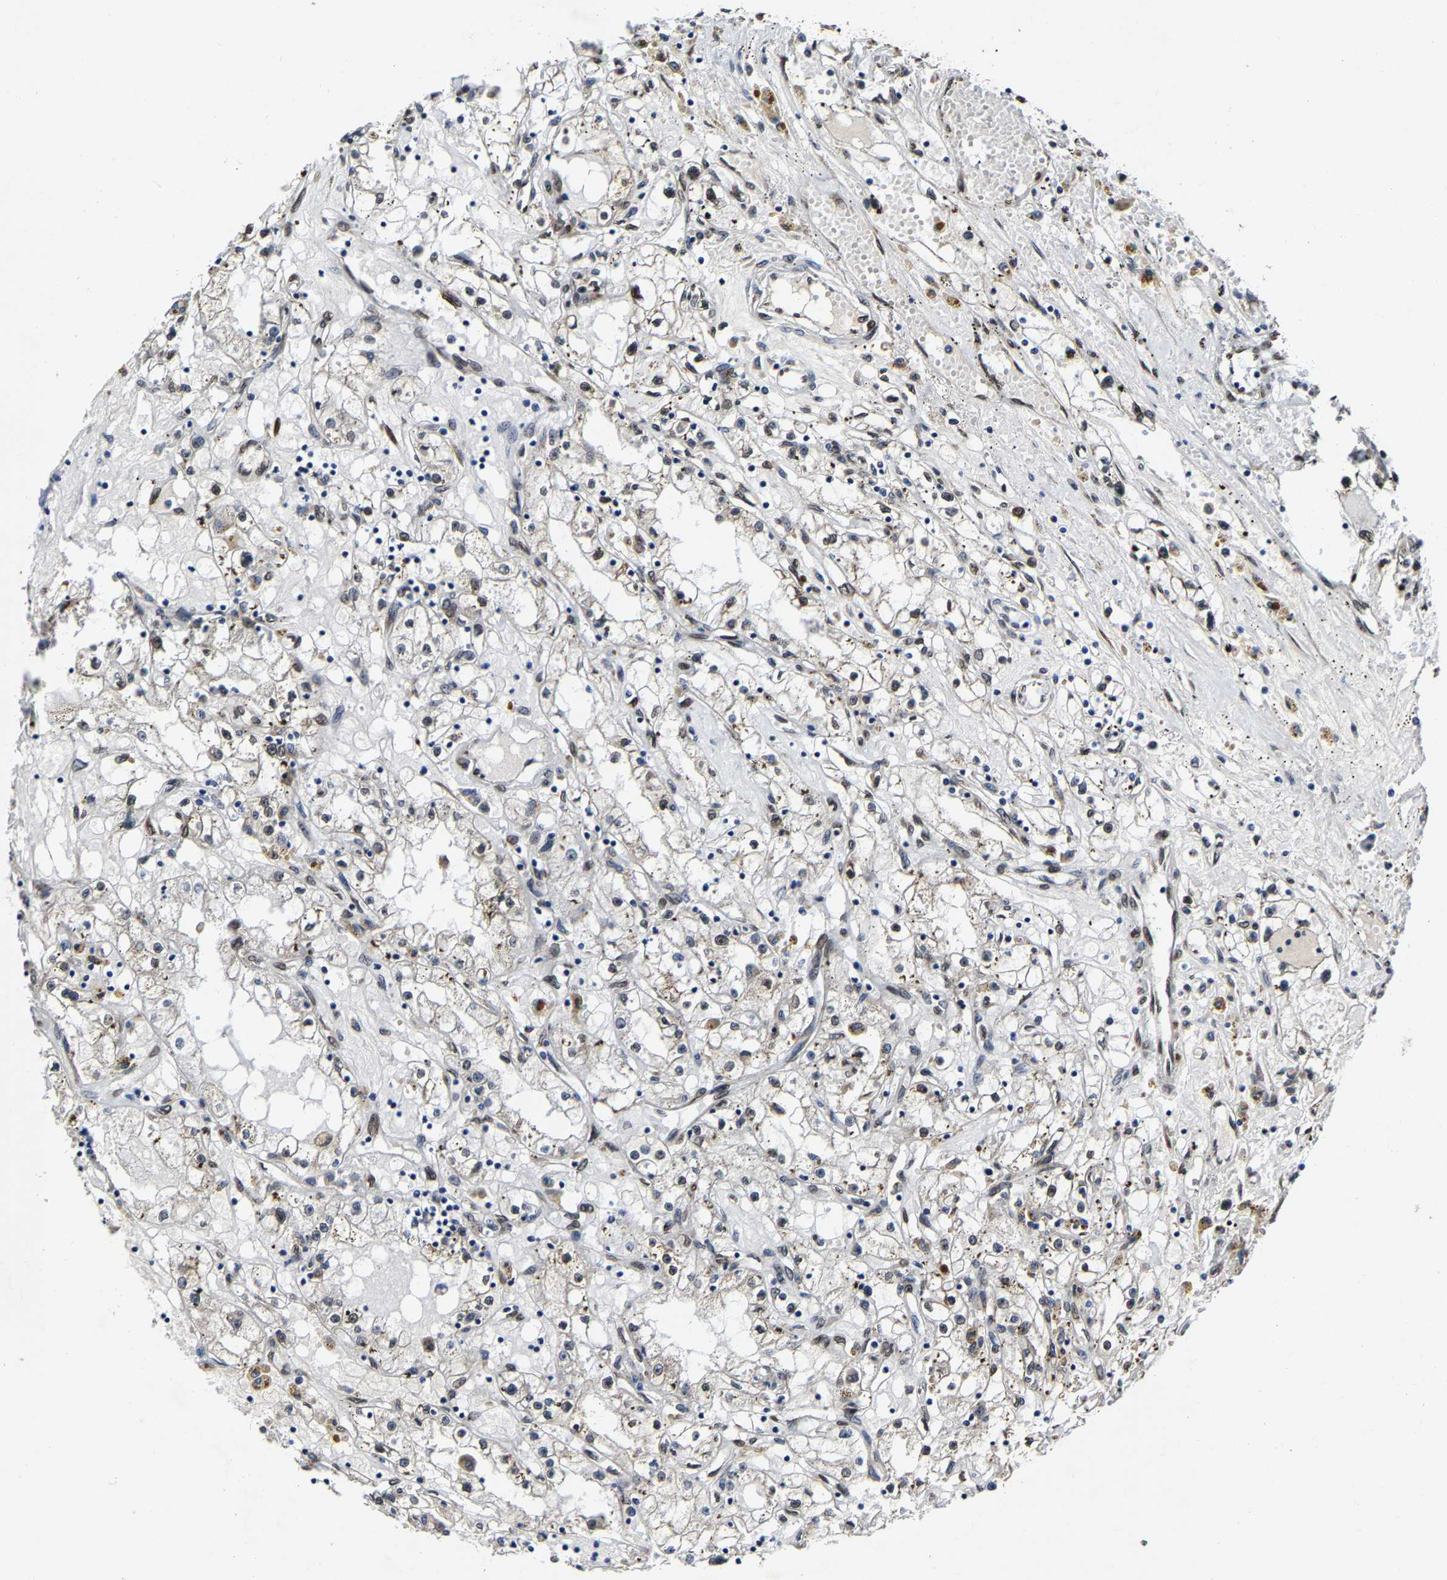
{"staining": {"intensity": "weak", "quantity": "25%-75%", "location": "cytoplasmic/membranous,nuclear"}, "tissue": "renal cancer", "cell_type": "Tumor cells", "image_type": "cancer", "snomed": [{"axis": "morphology", "description": "Adenocarcinoma, NOS"}, {"axis": "topography", "description": "Kidney"}], "caption": "Adenocarcinoma (renal) stained with immunohistochemistry displays weak cytoplasmic/membranous and nuclear positivity in approximately 25%-75% of tumor cells. (DAB IHC with brightfield microscopy, high magnification).", "gene": "METTL1", "patient": {"sex": "male", "age": 56}}